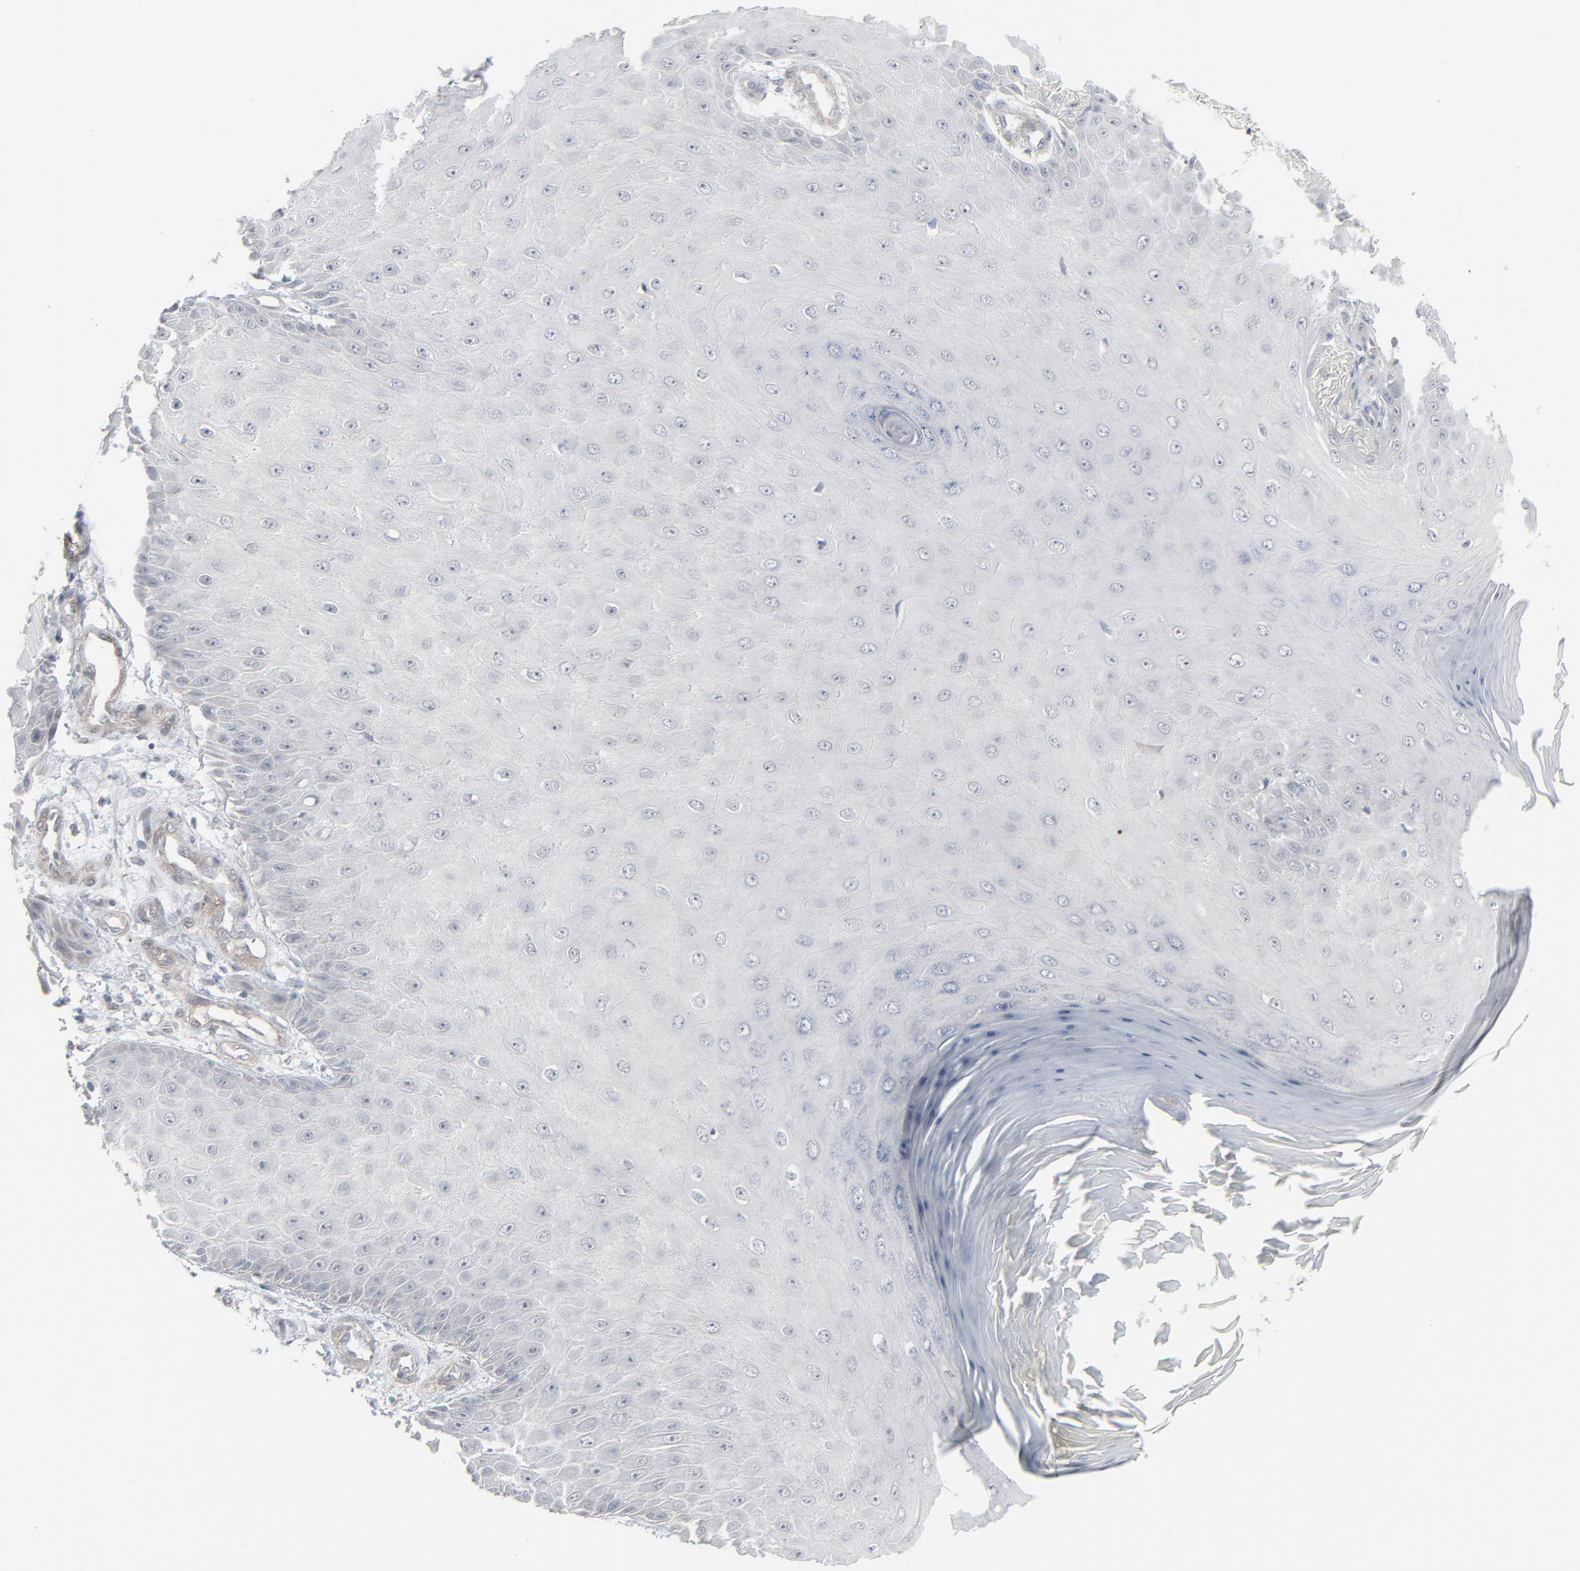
{"staining": {"intensity": "negative", "quantity": "none", "location": "none"}, "tissue": "skin cancer", "cell_type": "Tumor cells", "image_type": "cancer", "snomed": [{"axis": "morphology", "description": "Squamous cell carcinoma, NOS"}, {"axis": "topography", "description": "Skin"}], "caption": "The IHC image has no significant expression in tumor cells of squamous cell carcinoma (skin) tissue.", "gene": "NEUROD1", "patient": {"sex": "female", "age": 40}}